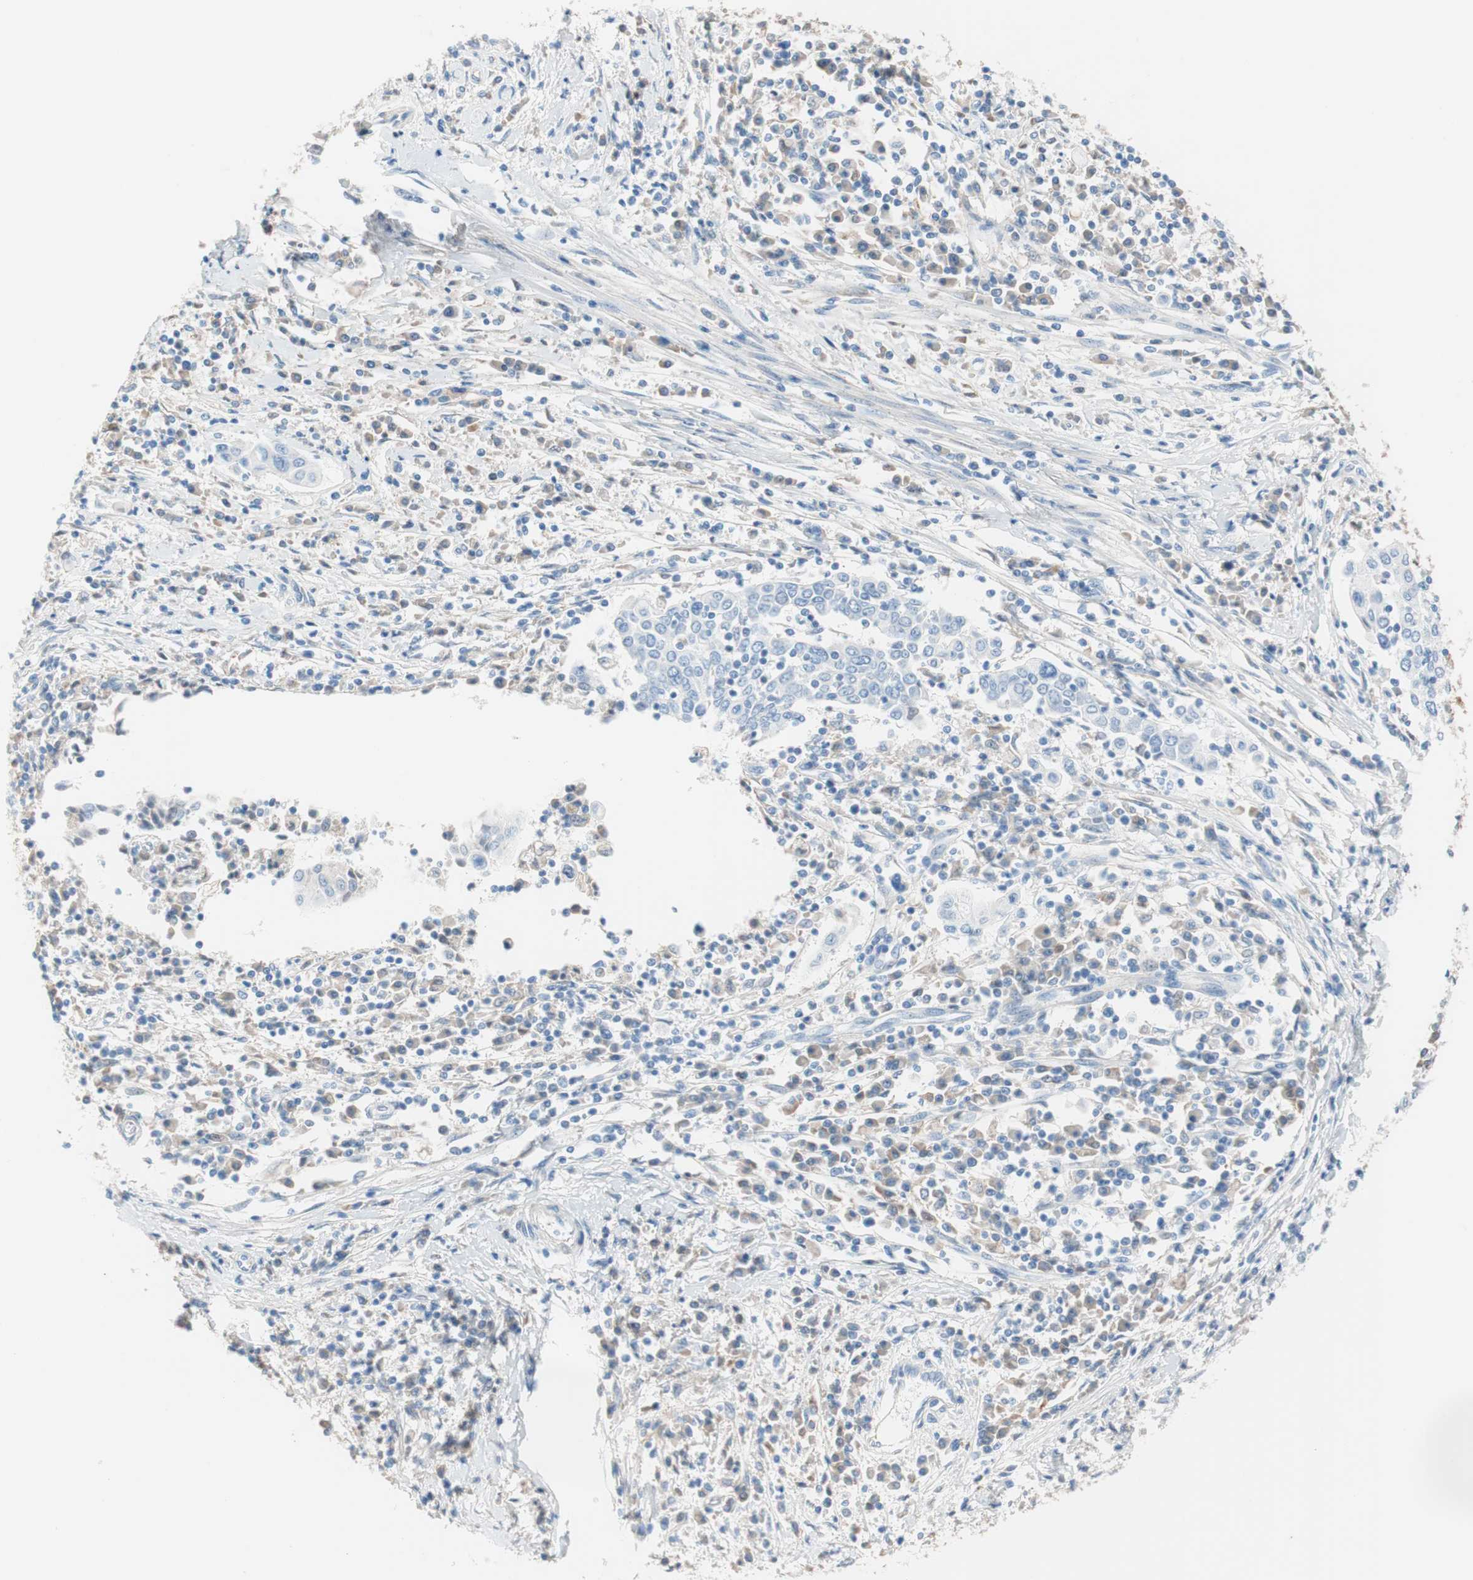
{"staining": {"intensity": "negative", "quantity": "none", "location": "none"}, "tissue": "cervical cancer", "cell_type": "Tumor cells", "image_type": "cancer", "snomed": [{"axis": "morphology", "description": "Squamous cell carcinoma, NOS"}, {"axis": "topography", "description": "Cervix"}], "caption": "There is no significant expression in tumor cells of squamous cell carcinoma (cervical).", "gene": "RBP4", "patient": {"sex": "female", "age": 40}}